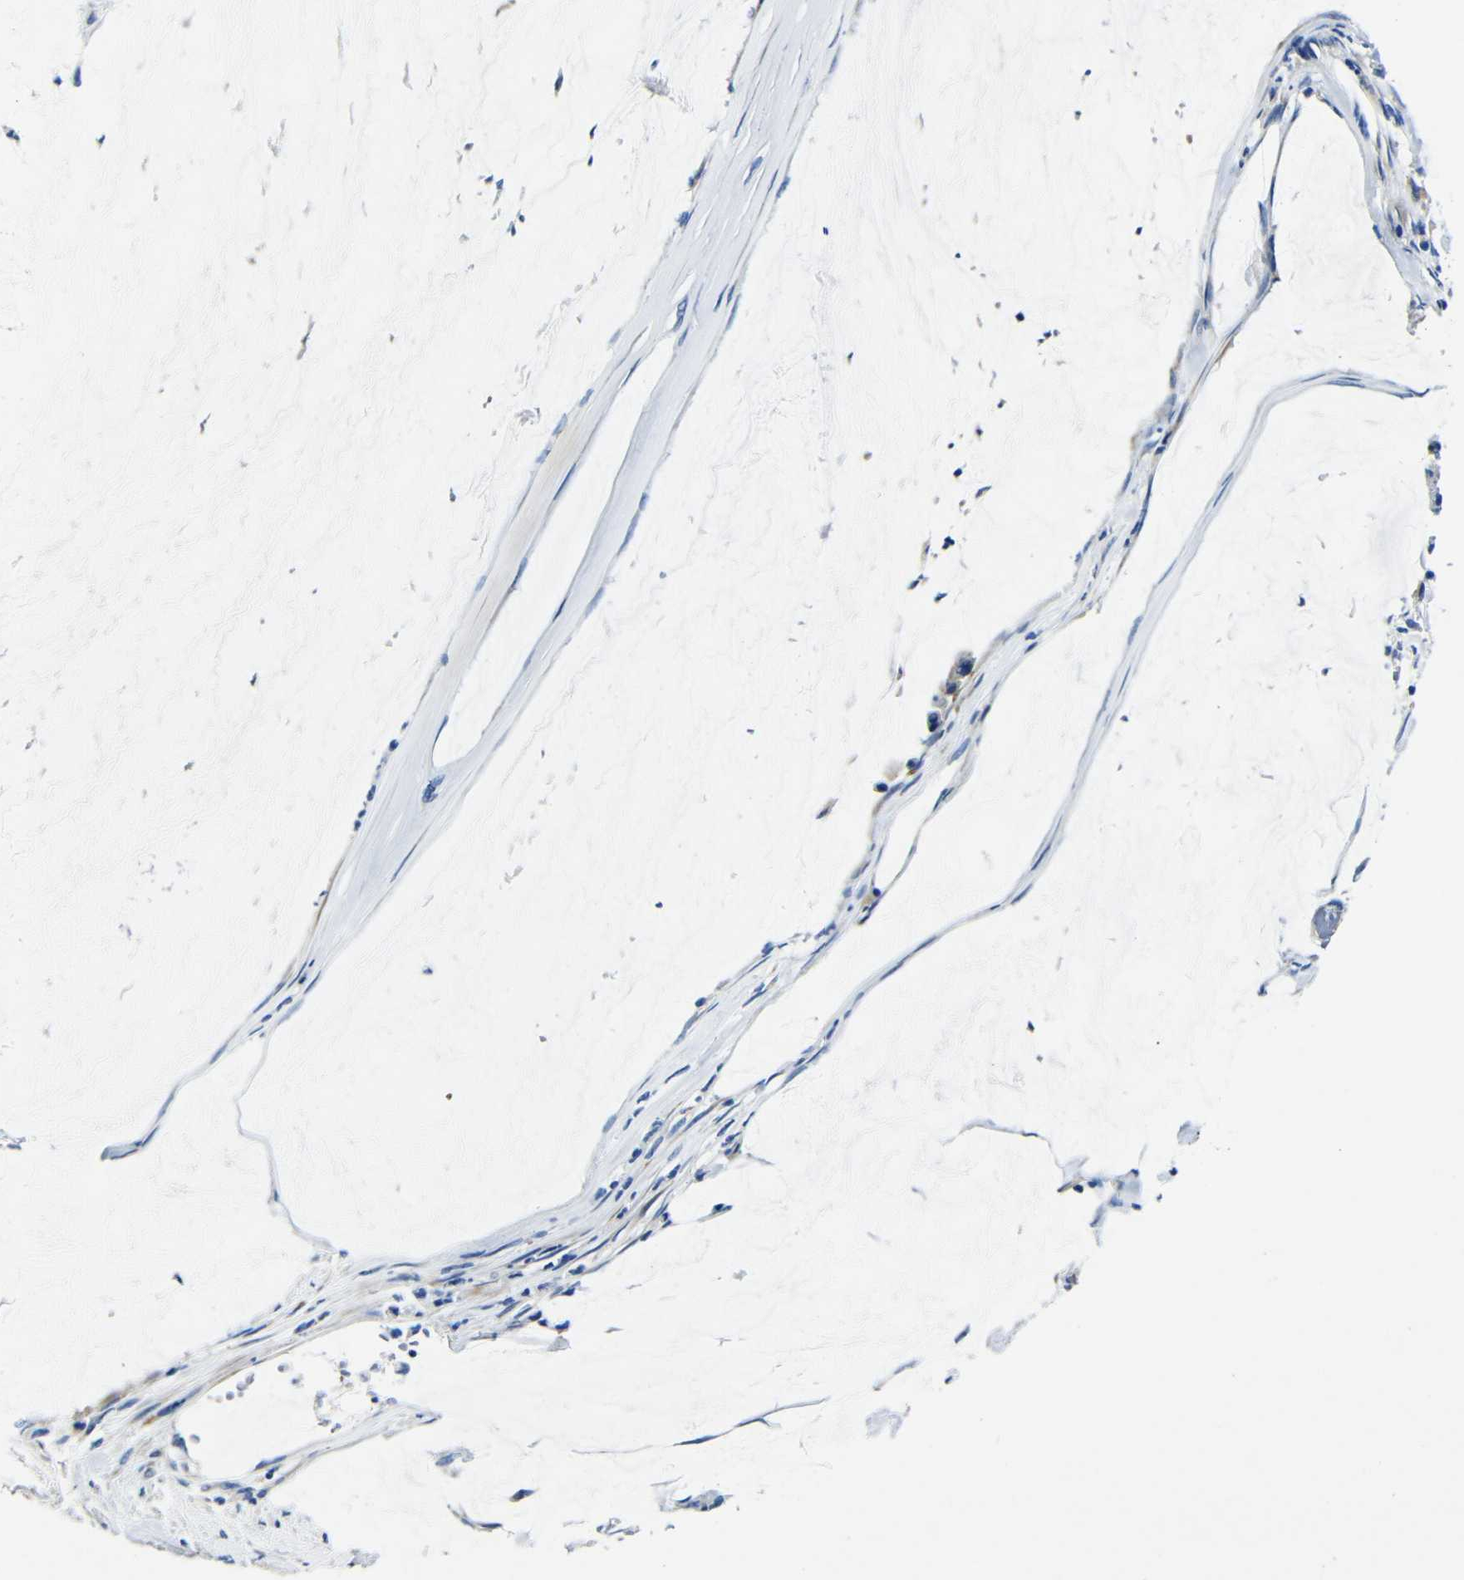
{"staining": {"intensity": "weak", "quantity": "<25%", "location": "cytoplasmic/membranous"}, "tissue": "pancreatic cancer", "cell_type": "Tumor cells", "image_type": "cancer", "snomed": [{"axis": "morphology", "description": "Adenocarcinoma, NOS"}, {"axis": "topography", "description": "Pancreas"}], "caption": "Tumor cells are negative for brown protein staining in adenocarcinoma (pancreatic).", "gene": "TNFAIP1", "patient": {"sex": "male", "age": 41}}